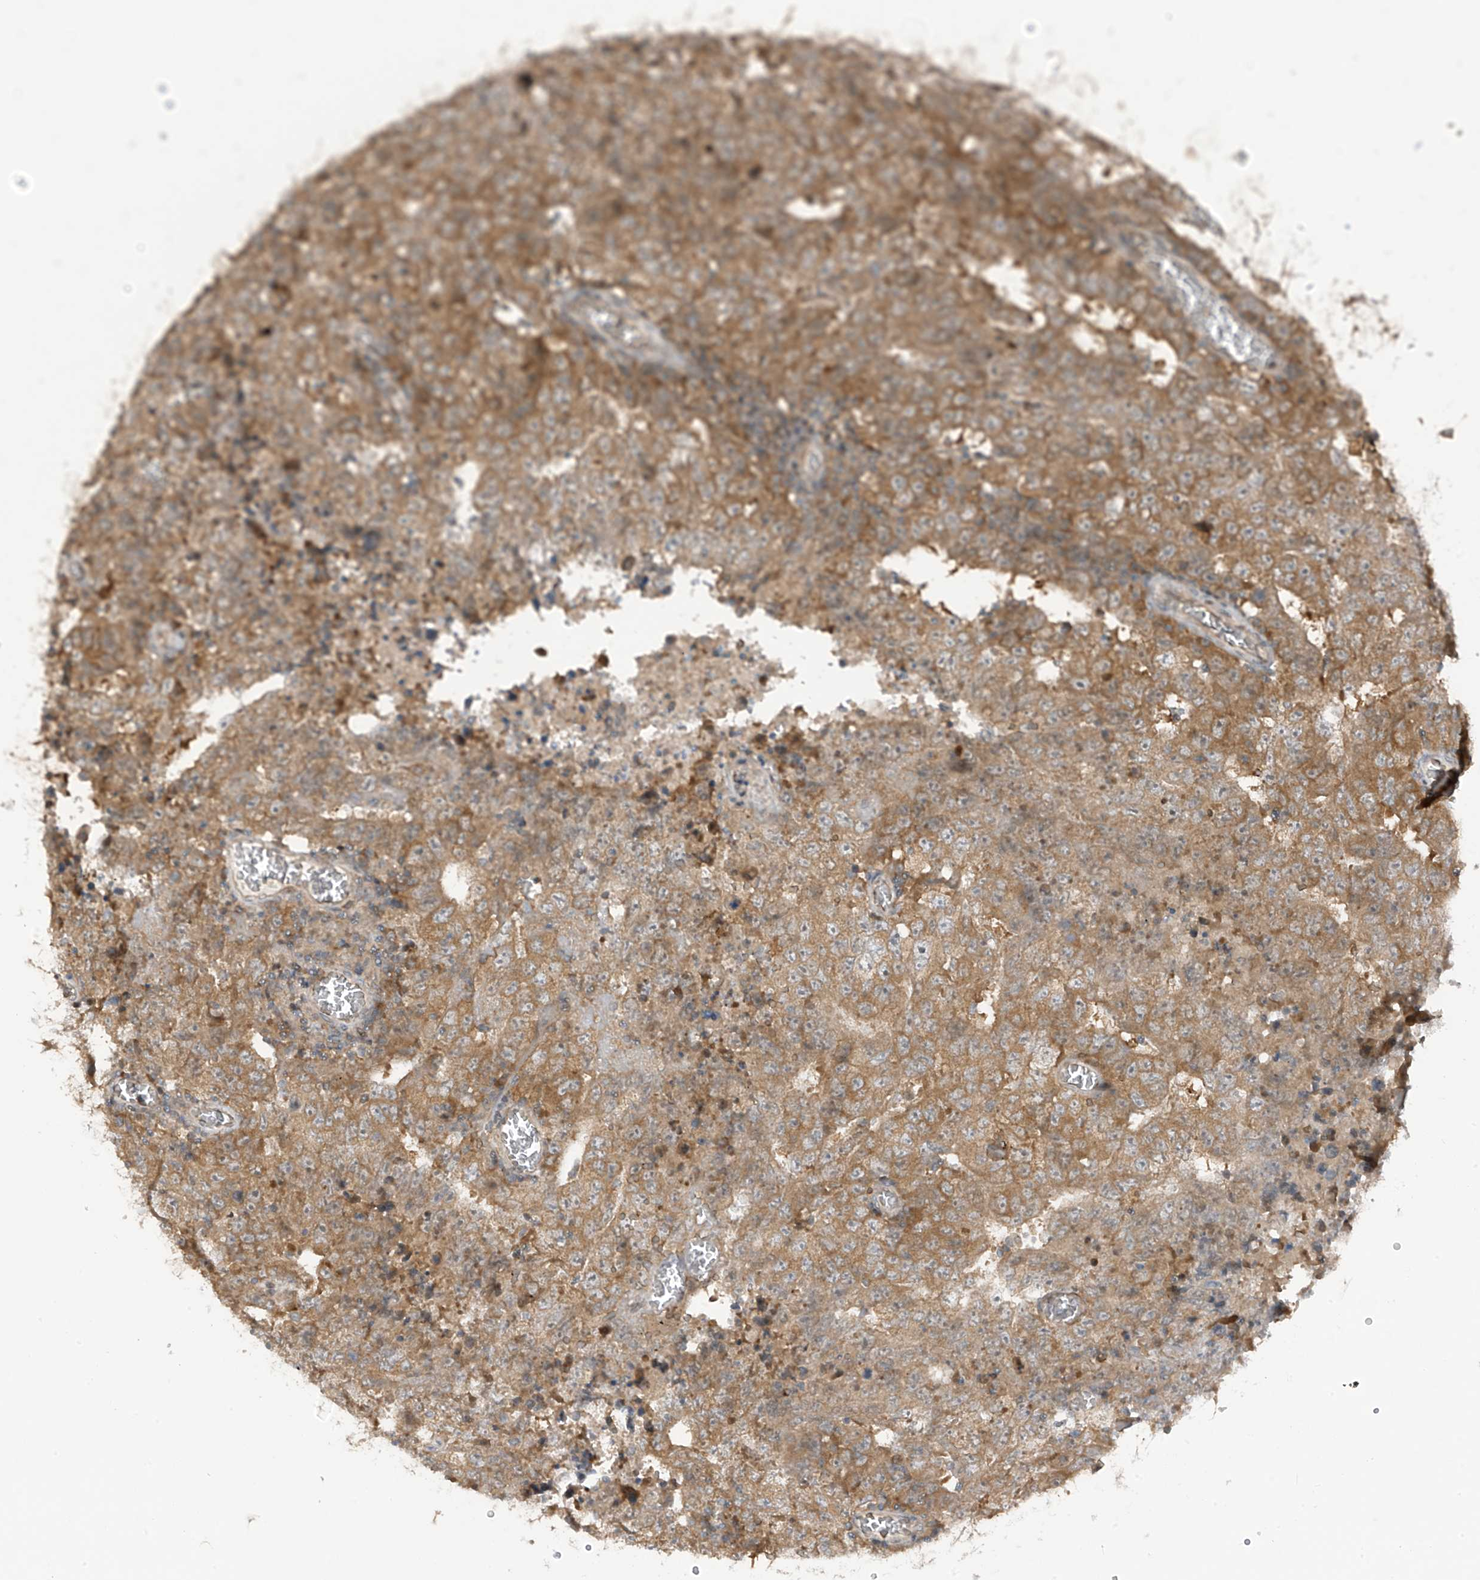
{"staining": {"intensity": "moderate", "quantity": ">75%", "location": "cytoplasmic/membranous"}, "tissue": "testis cancer", "cell_type": "Tumor cells", "image_type": "cancer", "snomed": [{"axis": "morphology", "description": "Carcinoma, Embryonal, NOS"}, {"axis": "topography", "description": "Testis"}], "caption": "A high-resolution histopathology image shows immunohistochemistry (IHC) staining of testis cancer, which displays moderate cytoplasmic/membranous staining in about >75% of tumor cells.", "gene": "TXNDC9", "patient": {"sex": "male", "age": 26}}